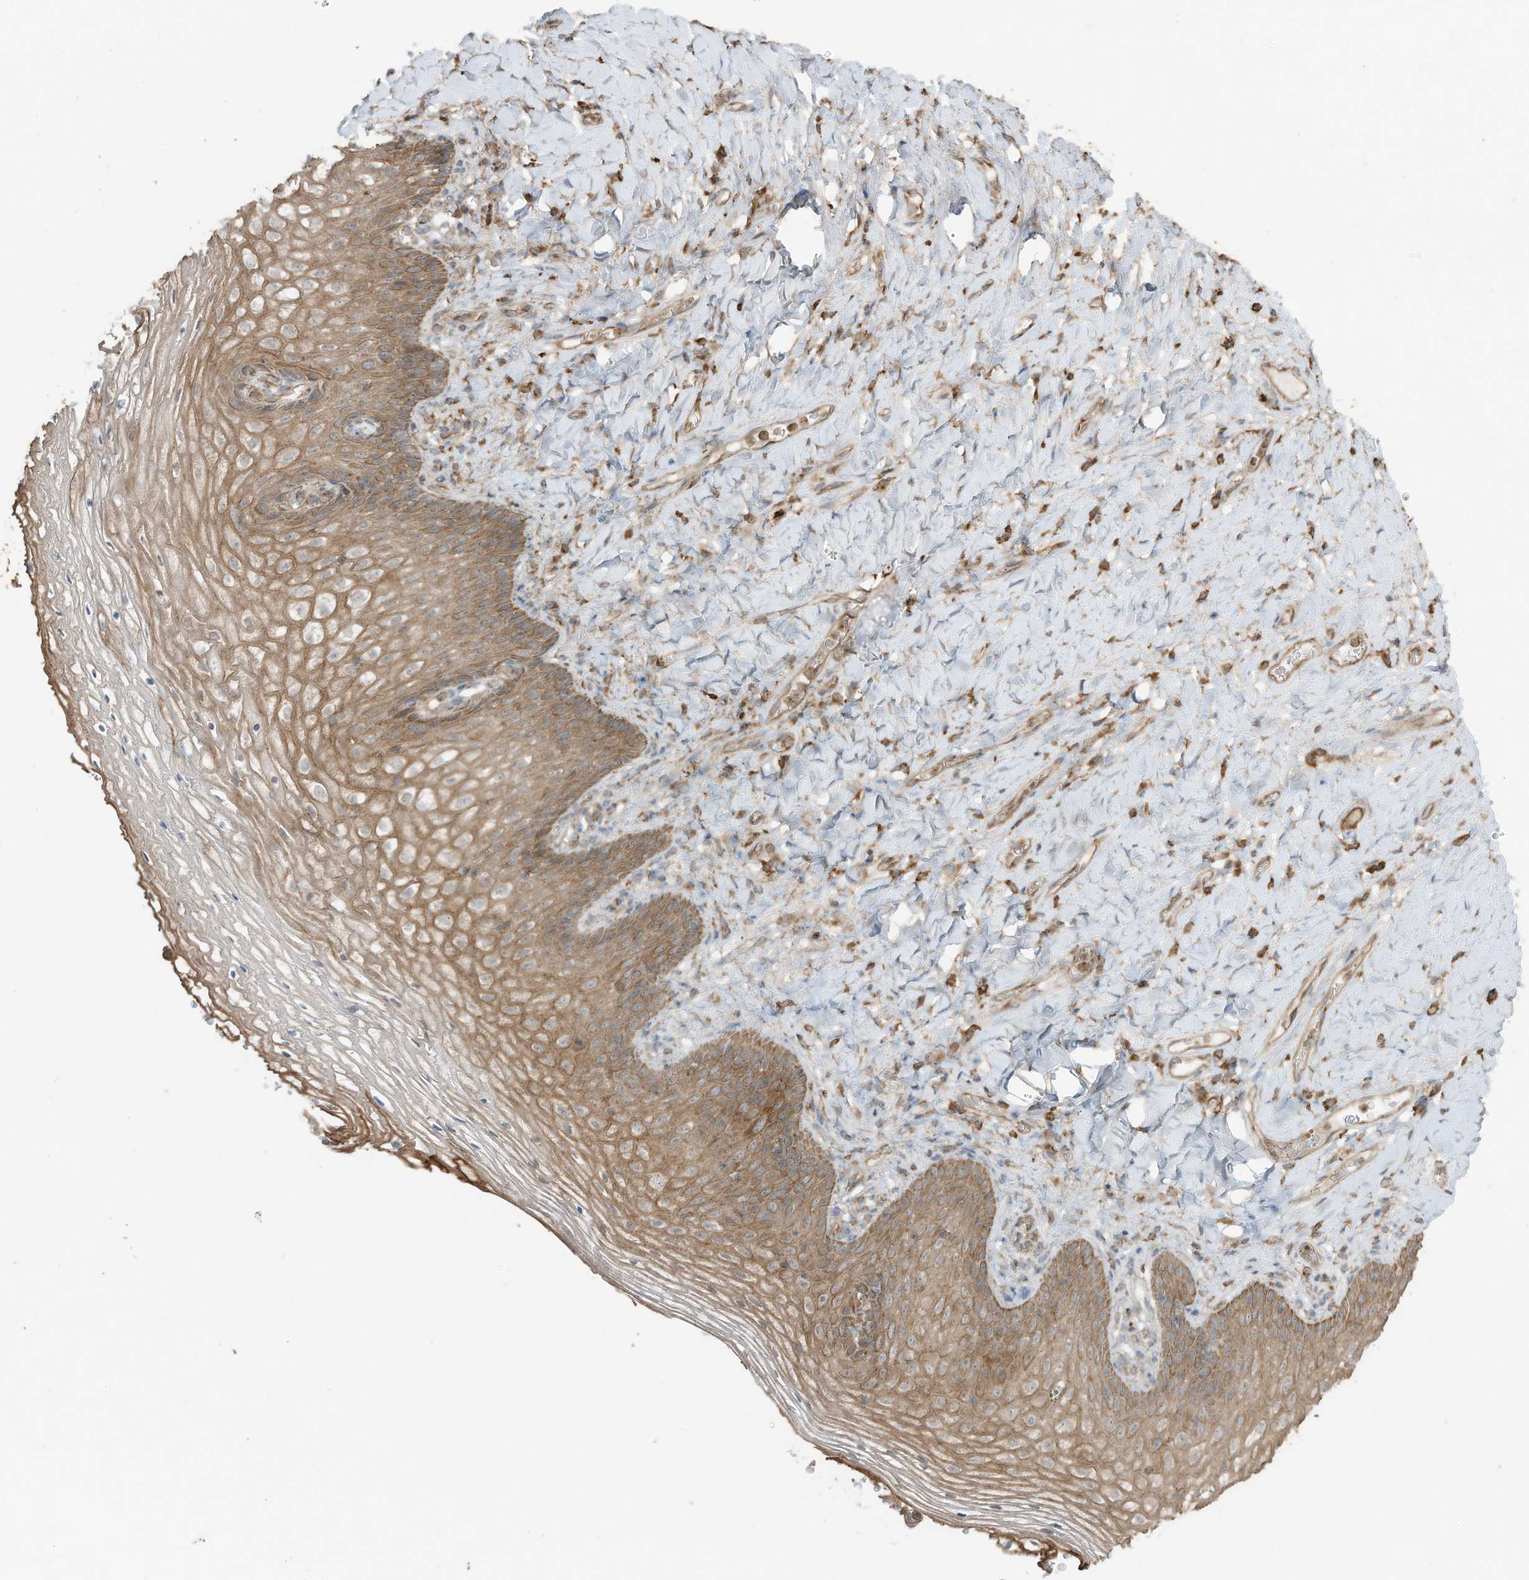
{"staining": {"intensity": "moderate", "quantity": "25%-75%", "location": "cytoplasmic/membranous"}, "tissue": "vagina", "cell_type": "Squamous epithelial cells", "image_type": "normal", "snomed": [{"axis": "morphology", "description": "Normal tissue, NOS"}, {"axis": "topography", "description": "Vagina"}], "caption": "Immunohistochemical staining of benign vagina demonstrates moderate cytoplasmic/membranous protein positivity in about 25%-75% of squamous epithelial cells. The staining was performed using DAB (3,3'-diaminobenzidine), with brown indicating positive protein expression. Nuclei are stained blue with hematoxylin.", "gene": "CGAS", "patient": {"sex": "female", "age": 60}}